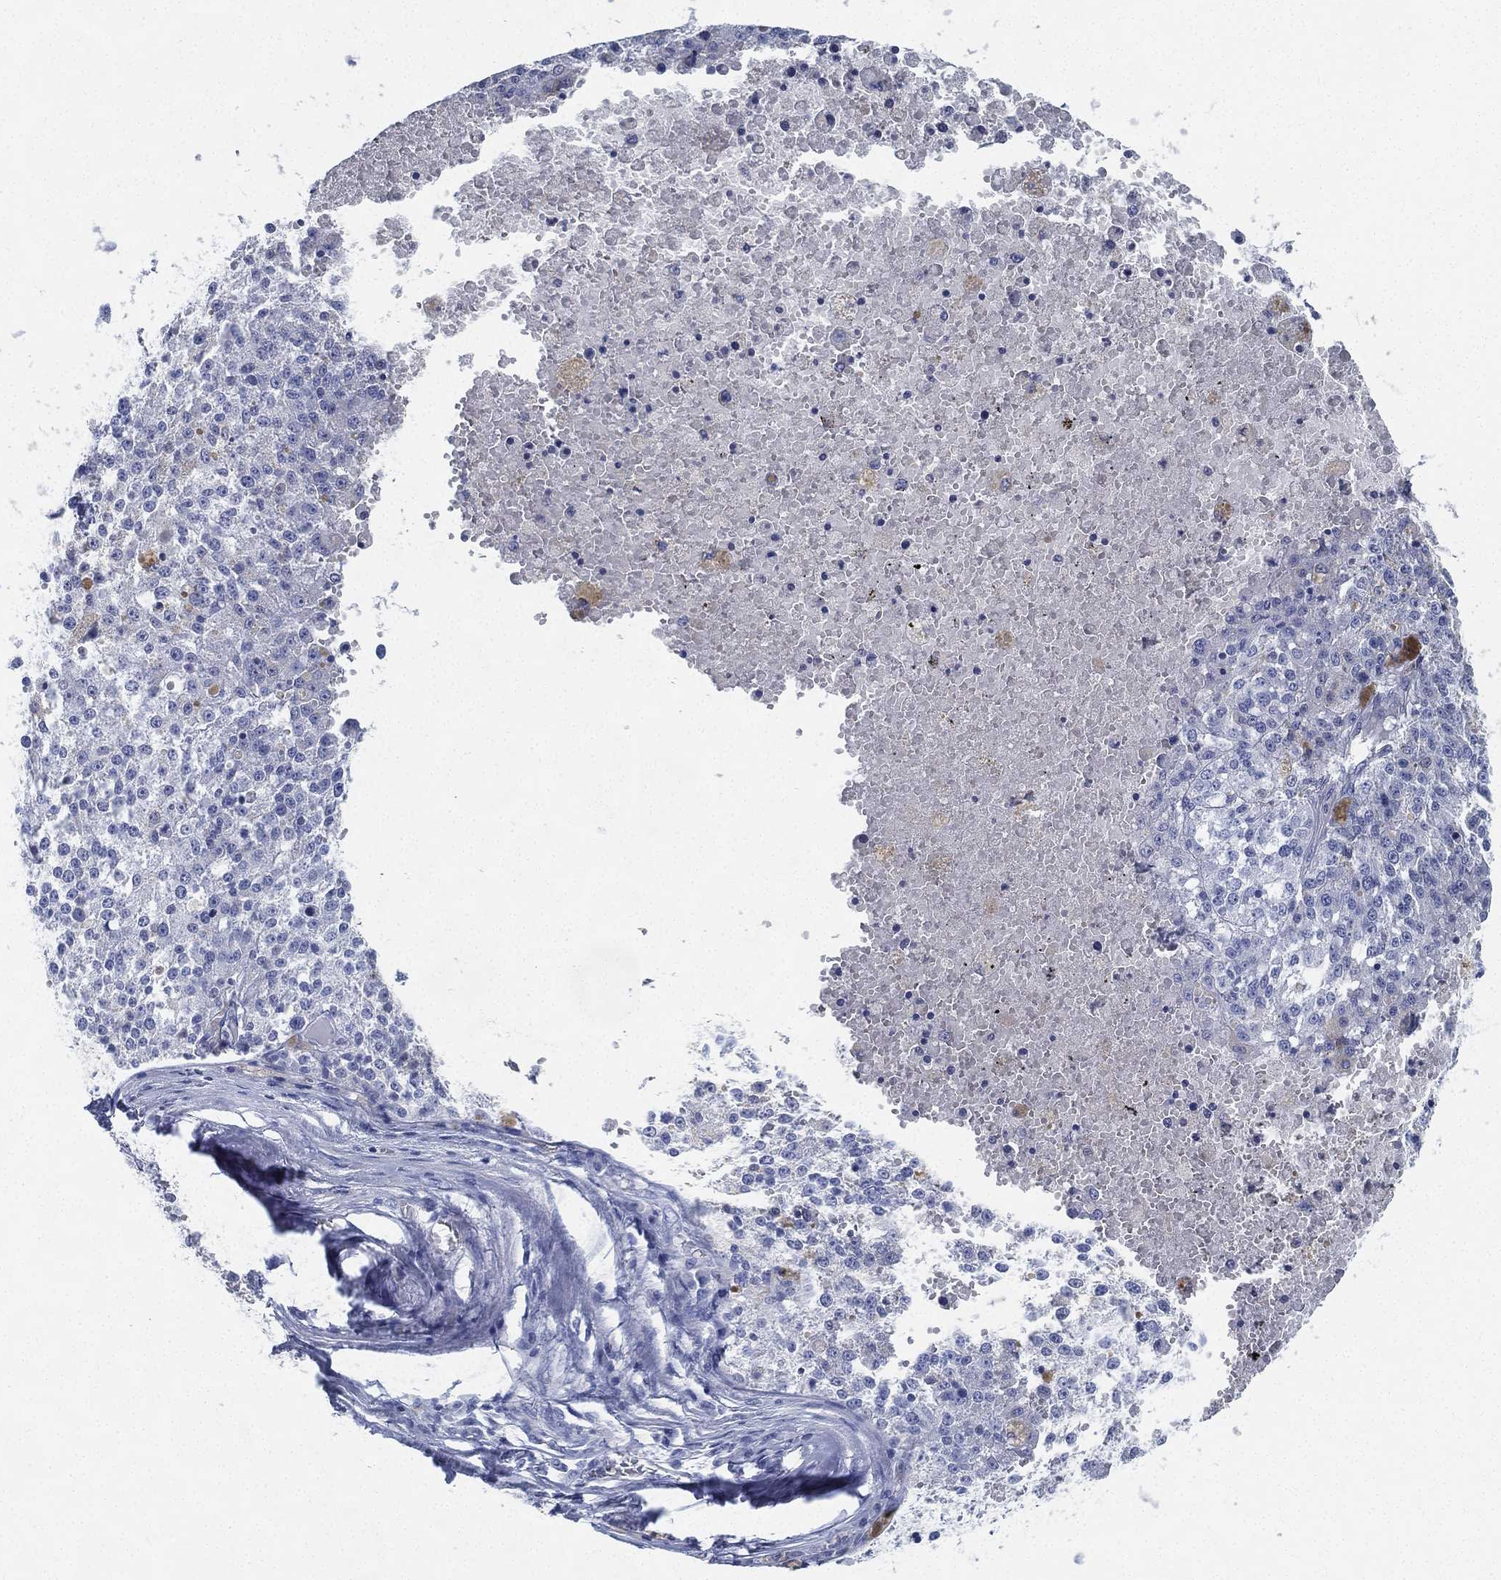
{"staining": {"intensity": "negative", "quantity": "none", "location": "none"}, "tissue": "melanoma", "cell_type": "Tumor cells", "image_type": "cancer", "snomed": [{"axis": "morphology", "description": "Malignant melanoma, Metastatic site"}, {"axis": "topography", "description": "Lymph node"}], "caption": "Tumor cells show no significant protein positivity in malignant melanoma (metastatic site).", "gene": "DEFB121", "patient": {"sex": "female", "age": 64}}